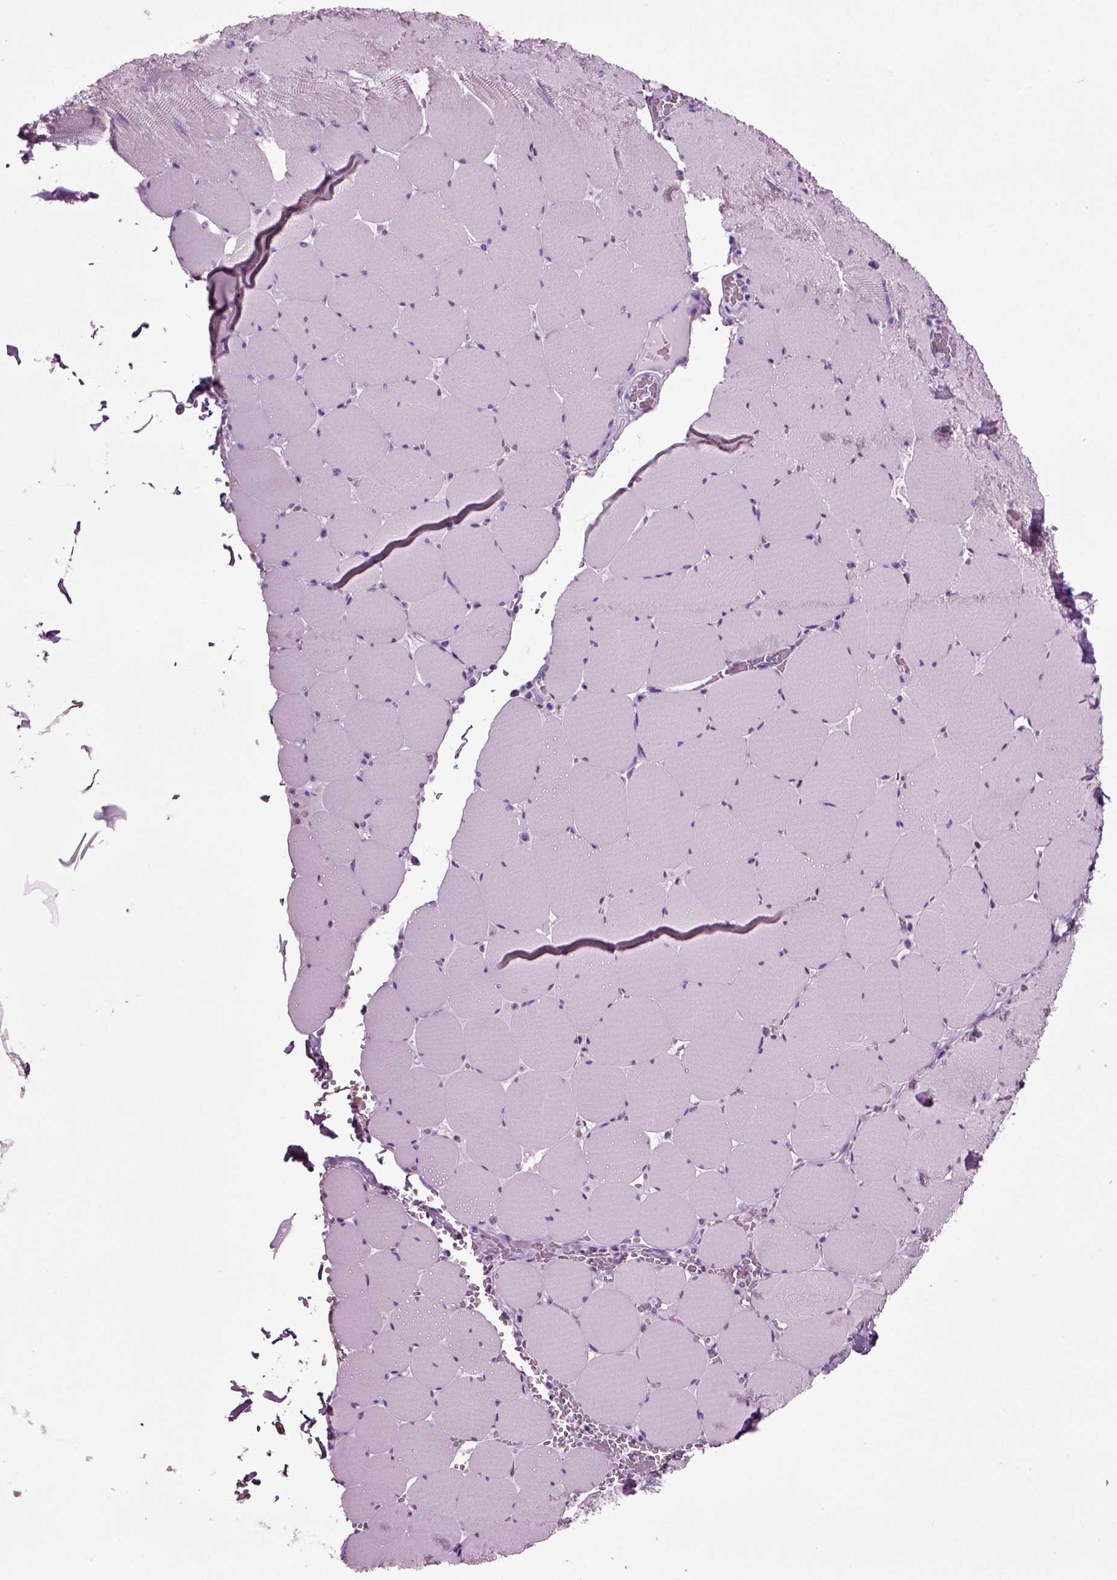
{"staining": {"intensity": "negative", "quantity": "none", "location": "none"}, "tissue": "skeletal muscle", "cell_type": "Myocytes", "image_type": "normal", "snomed": [{"axis": "morphology", "description": "Normal tissue, NOS"}, {"axis": "morphology", "description": "Malignant melanoma, Metastatic site"}, {"axis": "topography", "description": "Skeletal muscle"}], "caption": "Protein analysis of normal skeletal muscle demonstrates no significant staining in myocytes. (Brightfield microscopy of DAB immunohistochemistry at high magnification).", "gene": "DNAH10", "patient": {"sex": "male", "age": 50}}